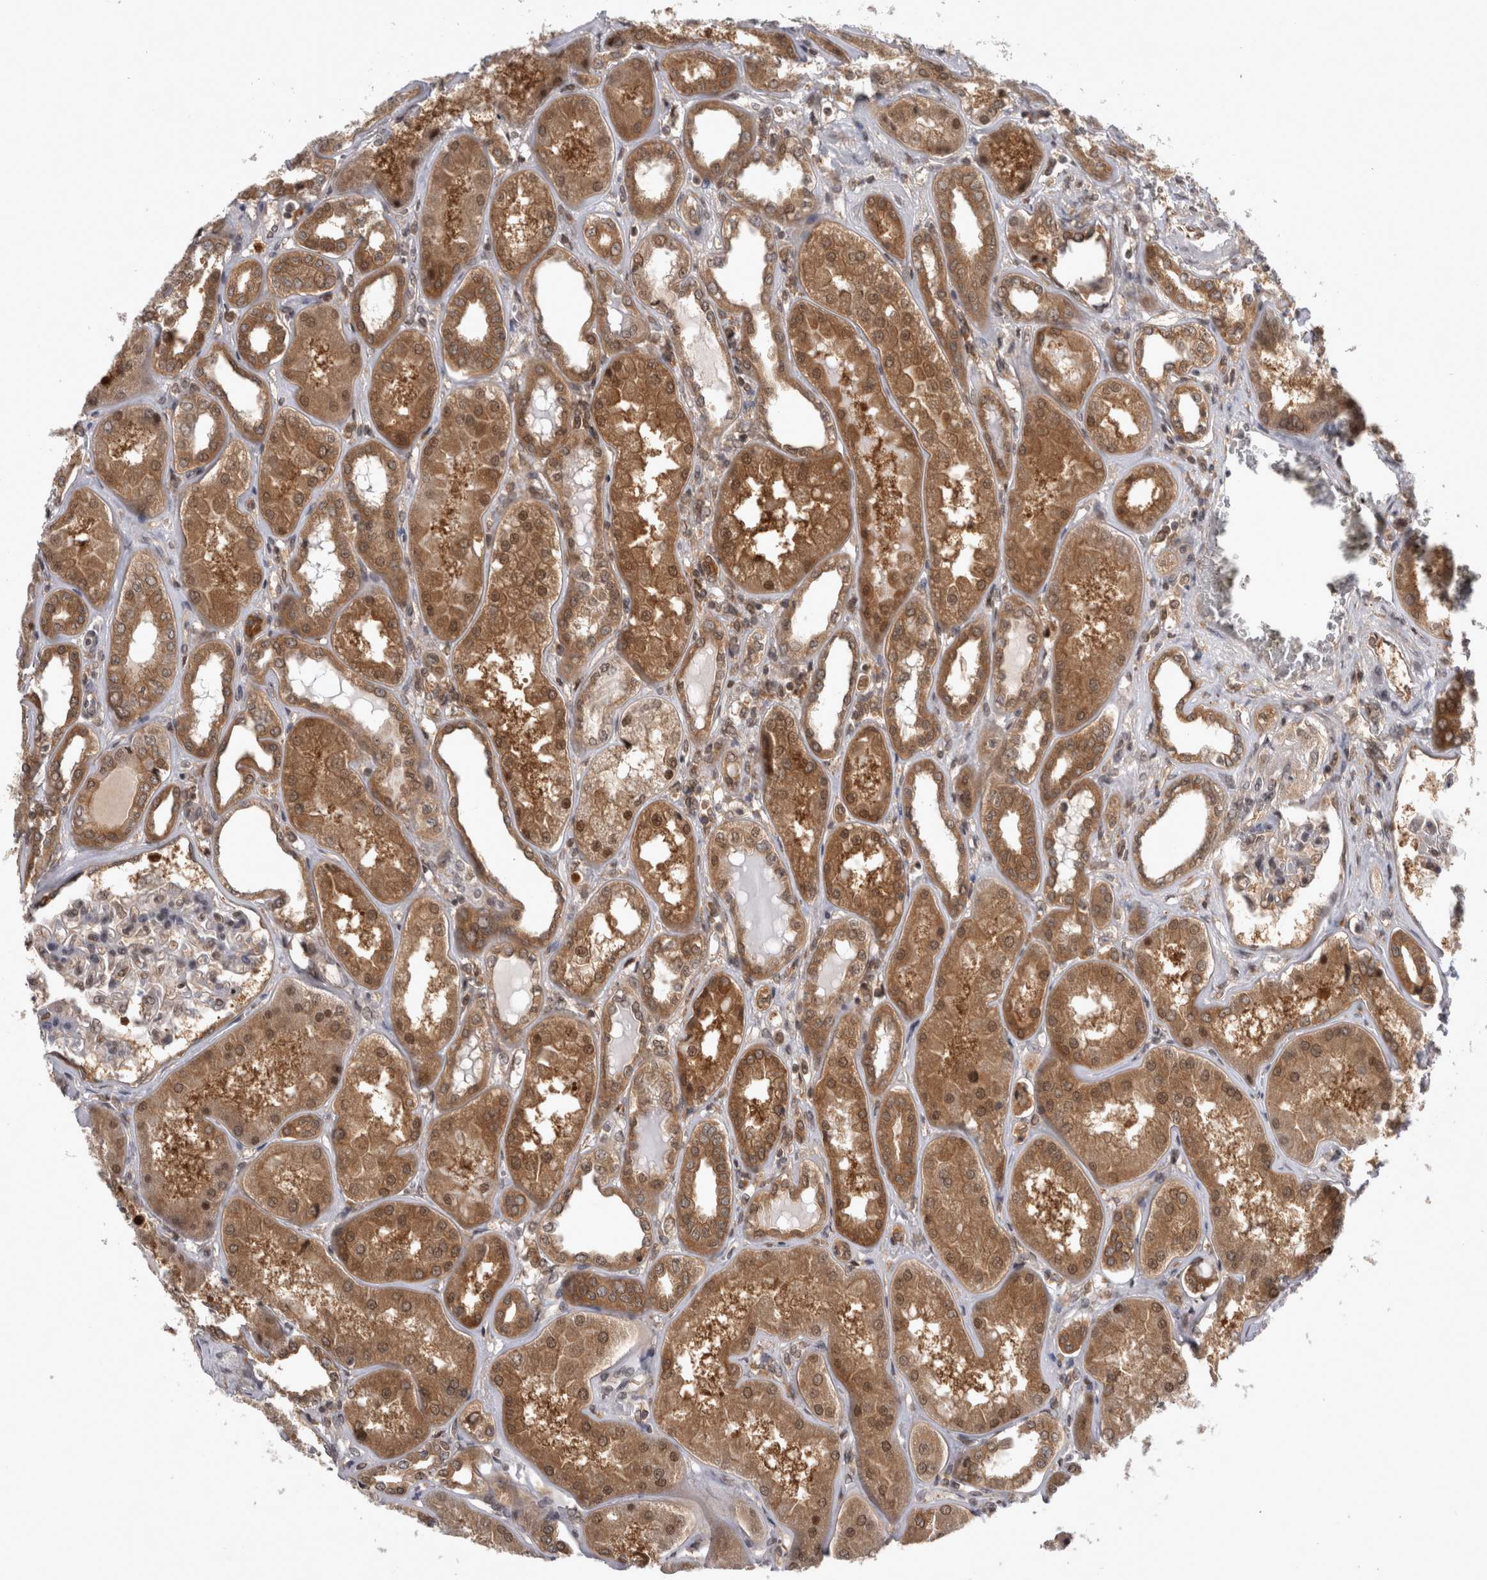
{"staining": {"intensity": "moderate", "quantity": "<25%", "location": "nuclear"}, "tissue": "kidney", "cell_type": "Cells in glomeruli", "image_type": "normal", "snomed": [{"axis": "morphology", "description": "Normal tissue, NOS"}, {"axis": "topography", "description": "Kidney"}], "caption": "IHC of normal human kidney displays low levels of moderate nuclear expression in about <25% of cells in glomeruli.", "gene": "PSMB2", "patient": {"sex": "female", "age": 56}}